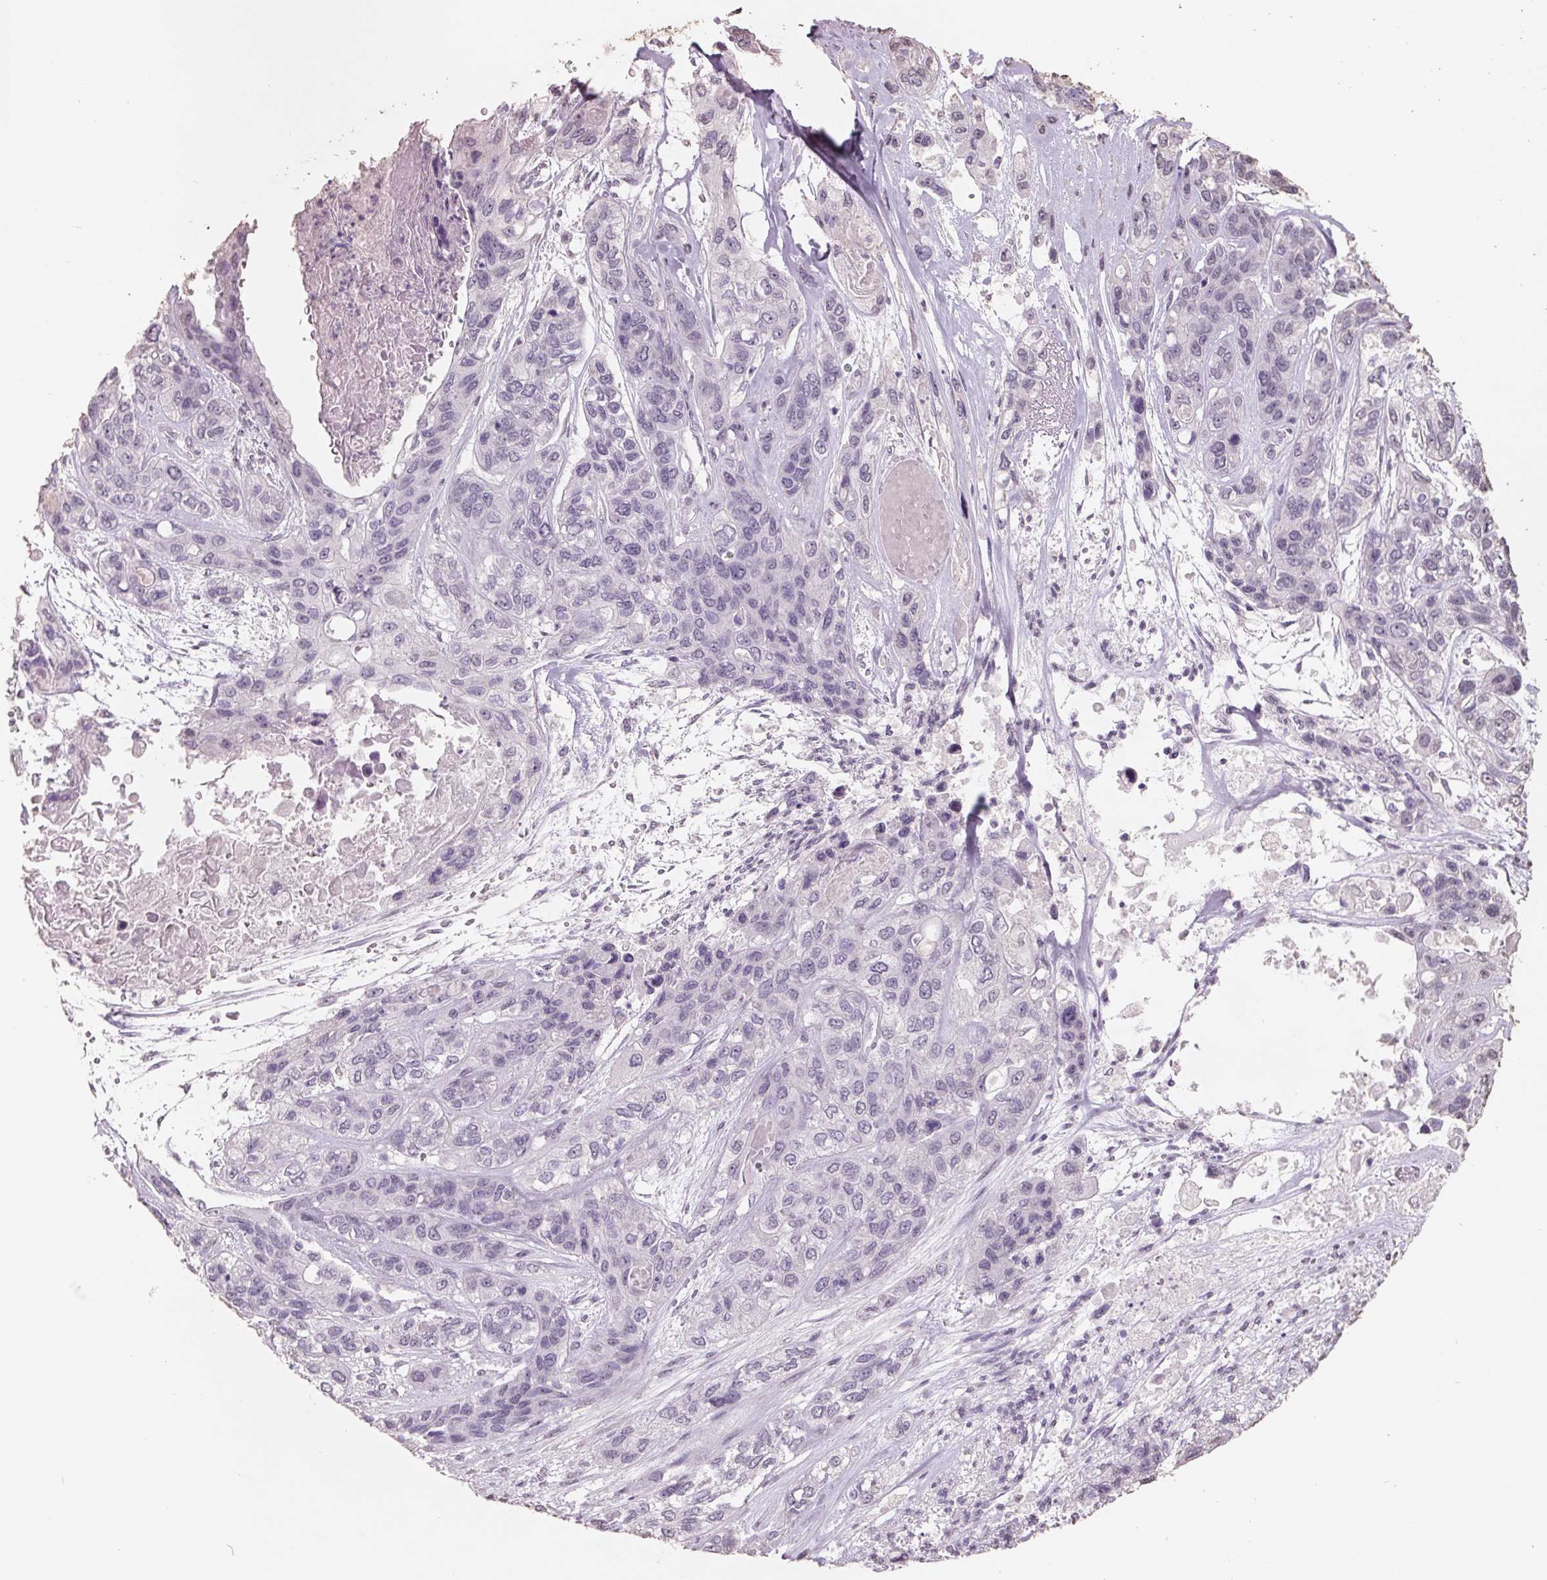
{"staining": {"intensity": "negative", "quantity": "none", "location": "none"}, "tissue": "lung cancer", "cell_type": "Tumor cells", "image_type": "cancer", "snomed": [{"axis": "morphology", "description": "Squamous cell carcinoma, NOS"}, {"axis": "topography", "description": "Lung"}], "caption": "High power microscopy histopathology image of an immunohistochemistry photomicrograph of lung cancer, revealing no significant expression in tumor cells. Brightfield microscopy of IHC stained with DAB (brown) and hematoxylin (blue), captured at high magnification.", "gene": "FTCD", "patient": {"sex": "female", "age": 70}}